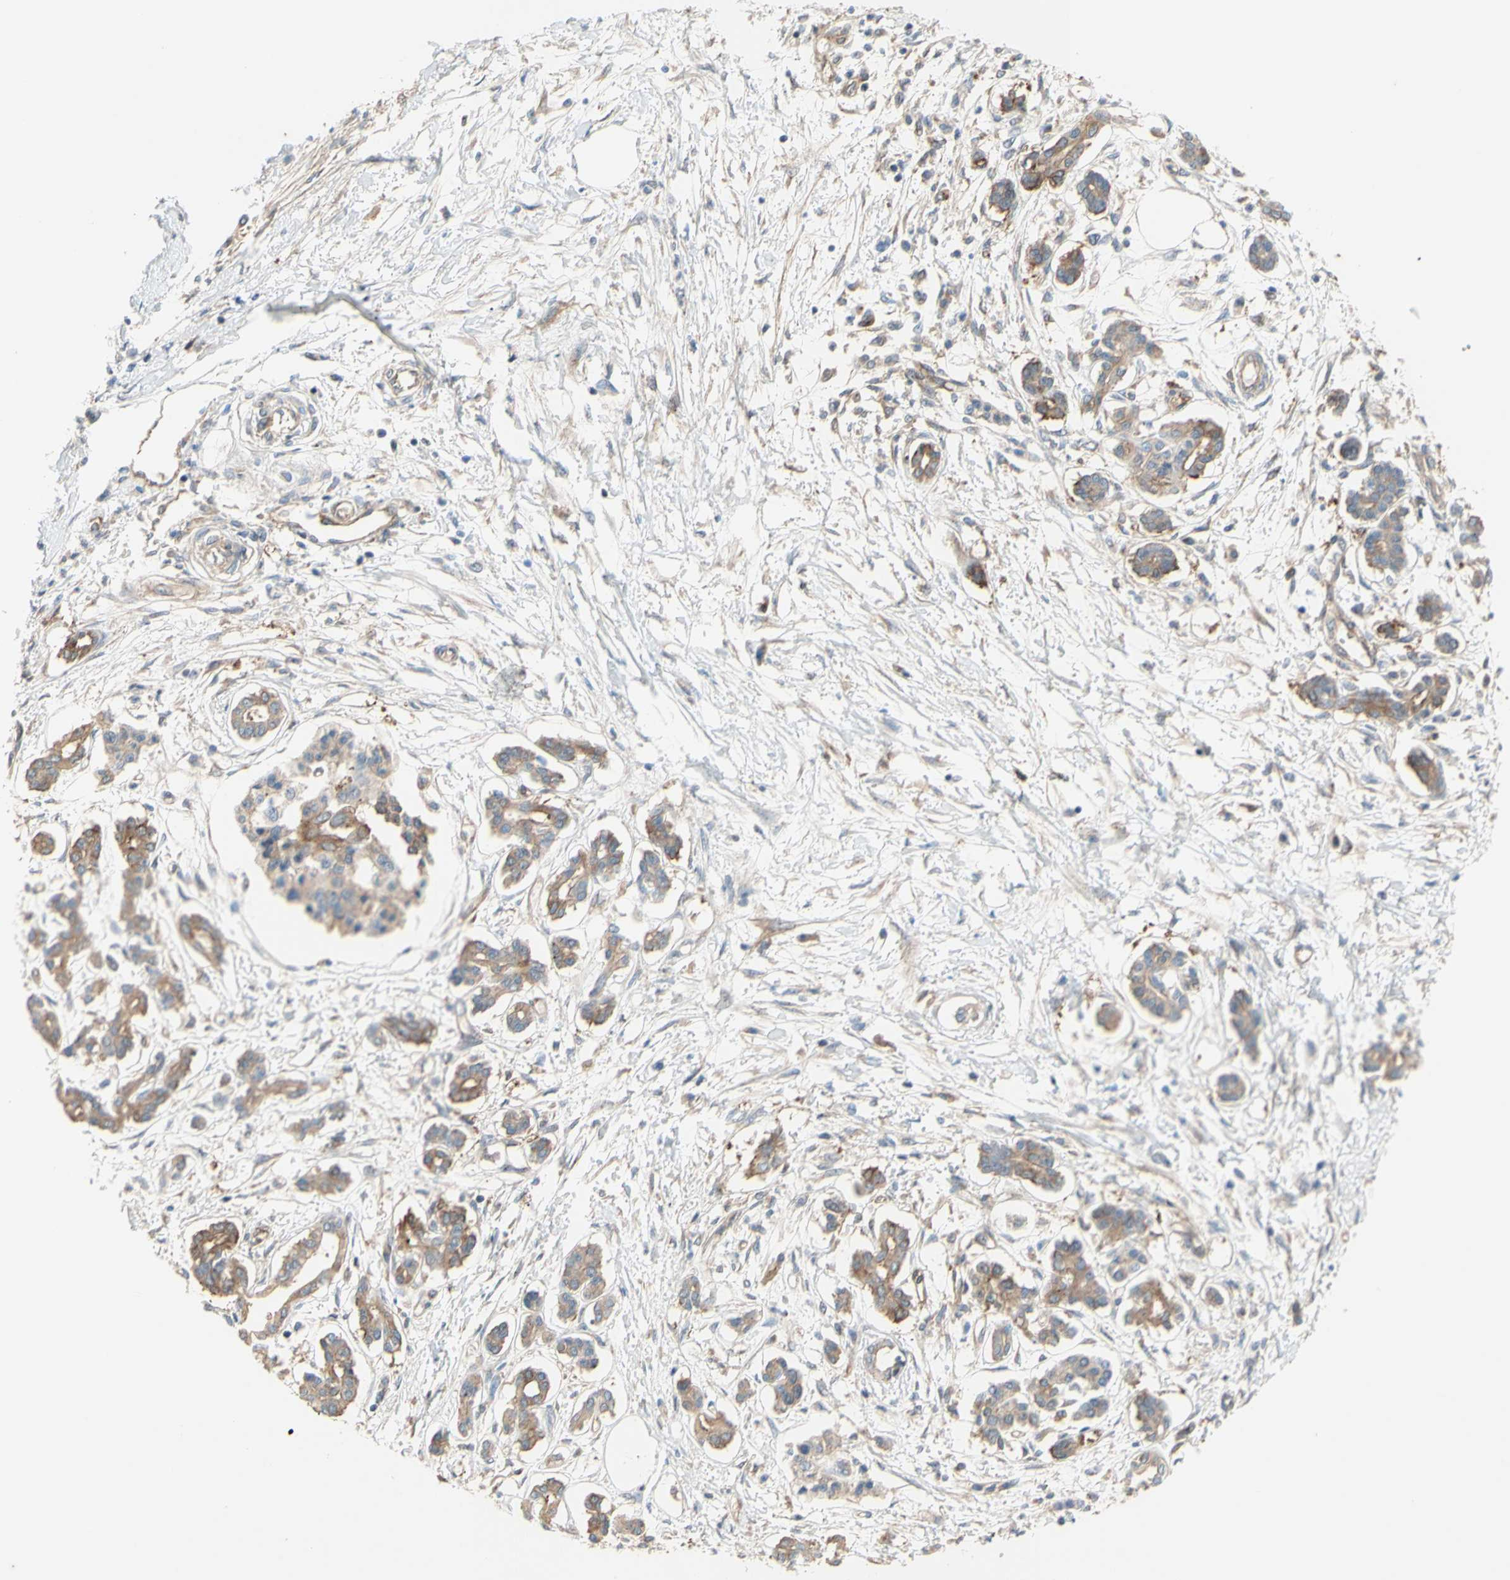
{"staining": {"intensity": "moderate", "quantity": ">75%", "location": "cytoplasmic/membranous"}, "tissue": "pancreatic cancer", "cell_type": "Tumor cells", "image_type": "cancer", "snomed": [{"axis": "morphology", "description": "Adenocarcinoma, NOS"}, {"axis": "topography", "description": "Pancreas"}], "caption": "Brown immunohistochemical staining in human pancreatic adenocarcinoma displays moderate cytoplasmic/membranous positivity in about >75% of tumor cells.", "gene": "DYNLRB1", "patient": {"sex": "male", "age": 56}}